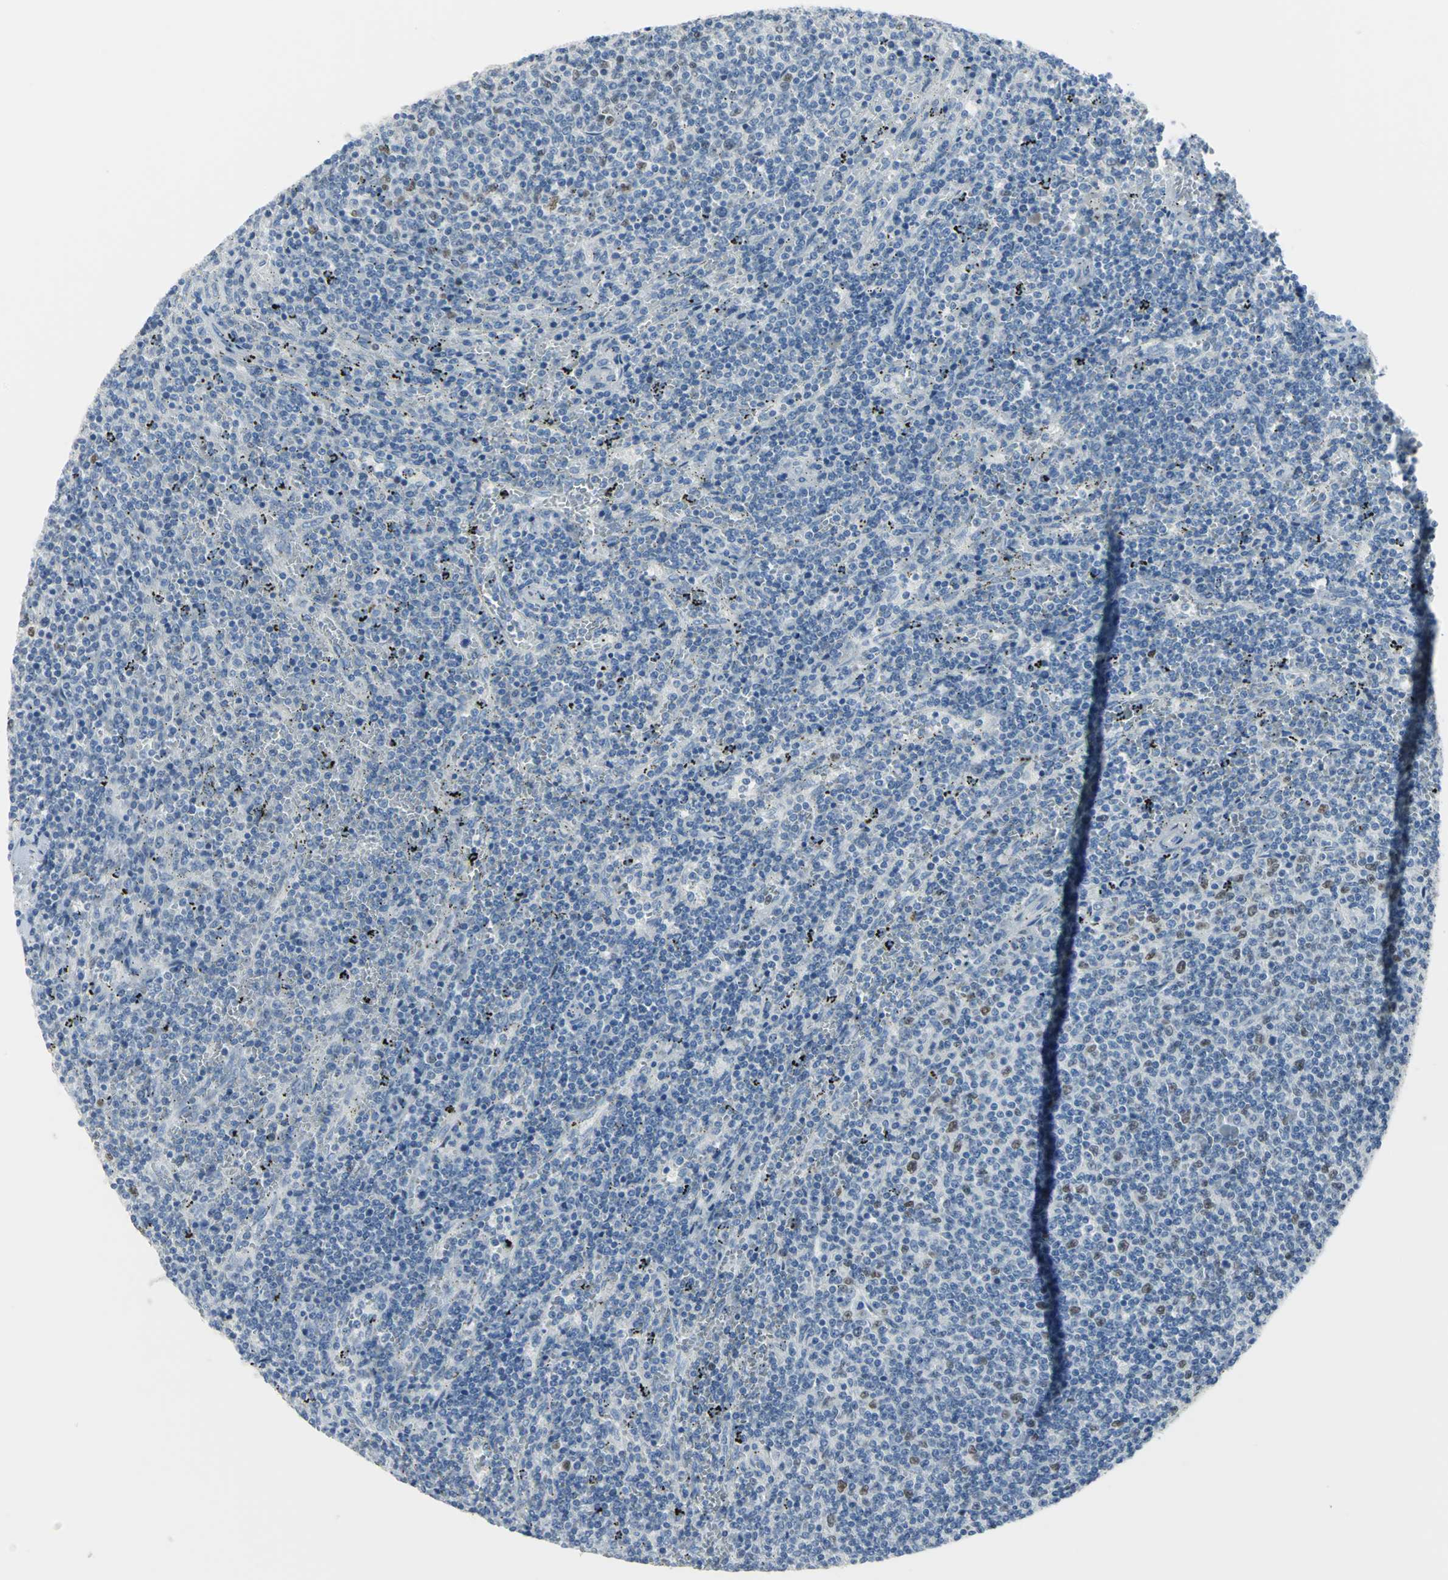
{"staining": {"intensity": "moderate", "quantity": "<25%", "location": "nuclear"}, "tissue": "lymphoma", "cell_type": "Tumor cells", "image_type": "cancer", "snomed": [{"axis": "morphology", "description": "Malignant lymphoma, non-Hodgkin's type, Low grade"}, {"axis": "topography", "description": "Spleen"}], "caption": "Immunohistochemical staining of human lymphoma shows low levels of moderate nuclear protein staining in approximately <25% of tumor cells. The staining was performed using DAB to visualize the protein expression in brown, while the nuclei were stained in blue with hematoxylin (Magnification: 20x).", "gene": "MCM3", "patient": {"sex": "female", "age": 50}}